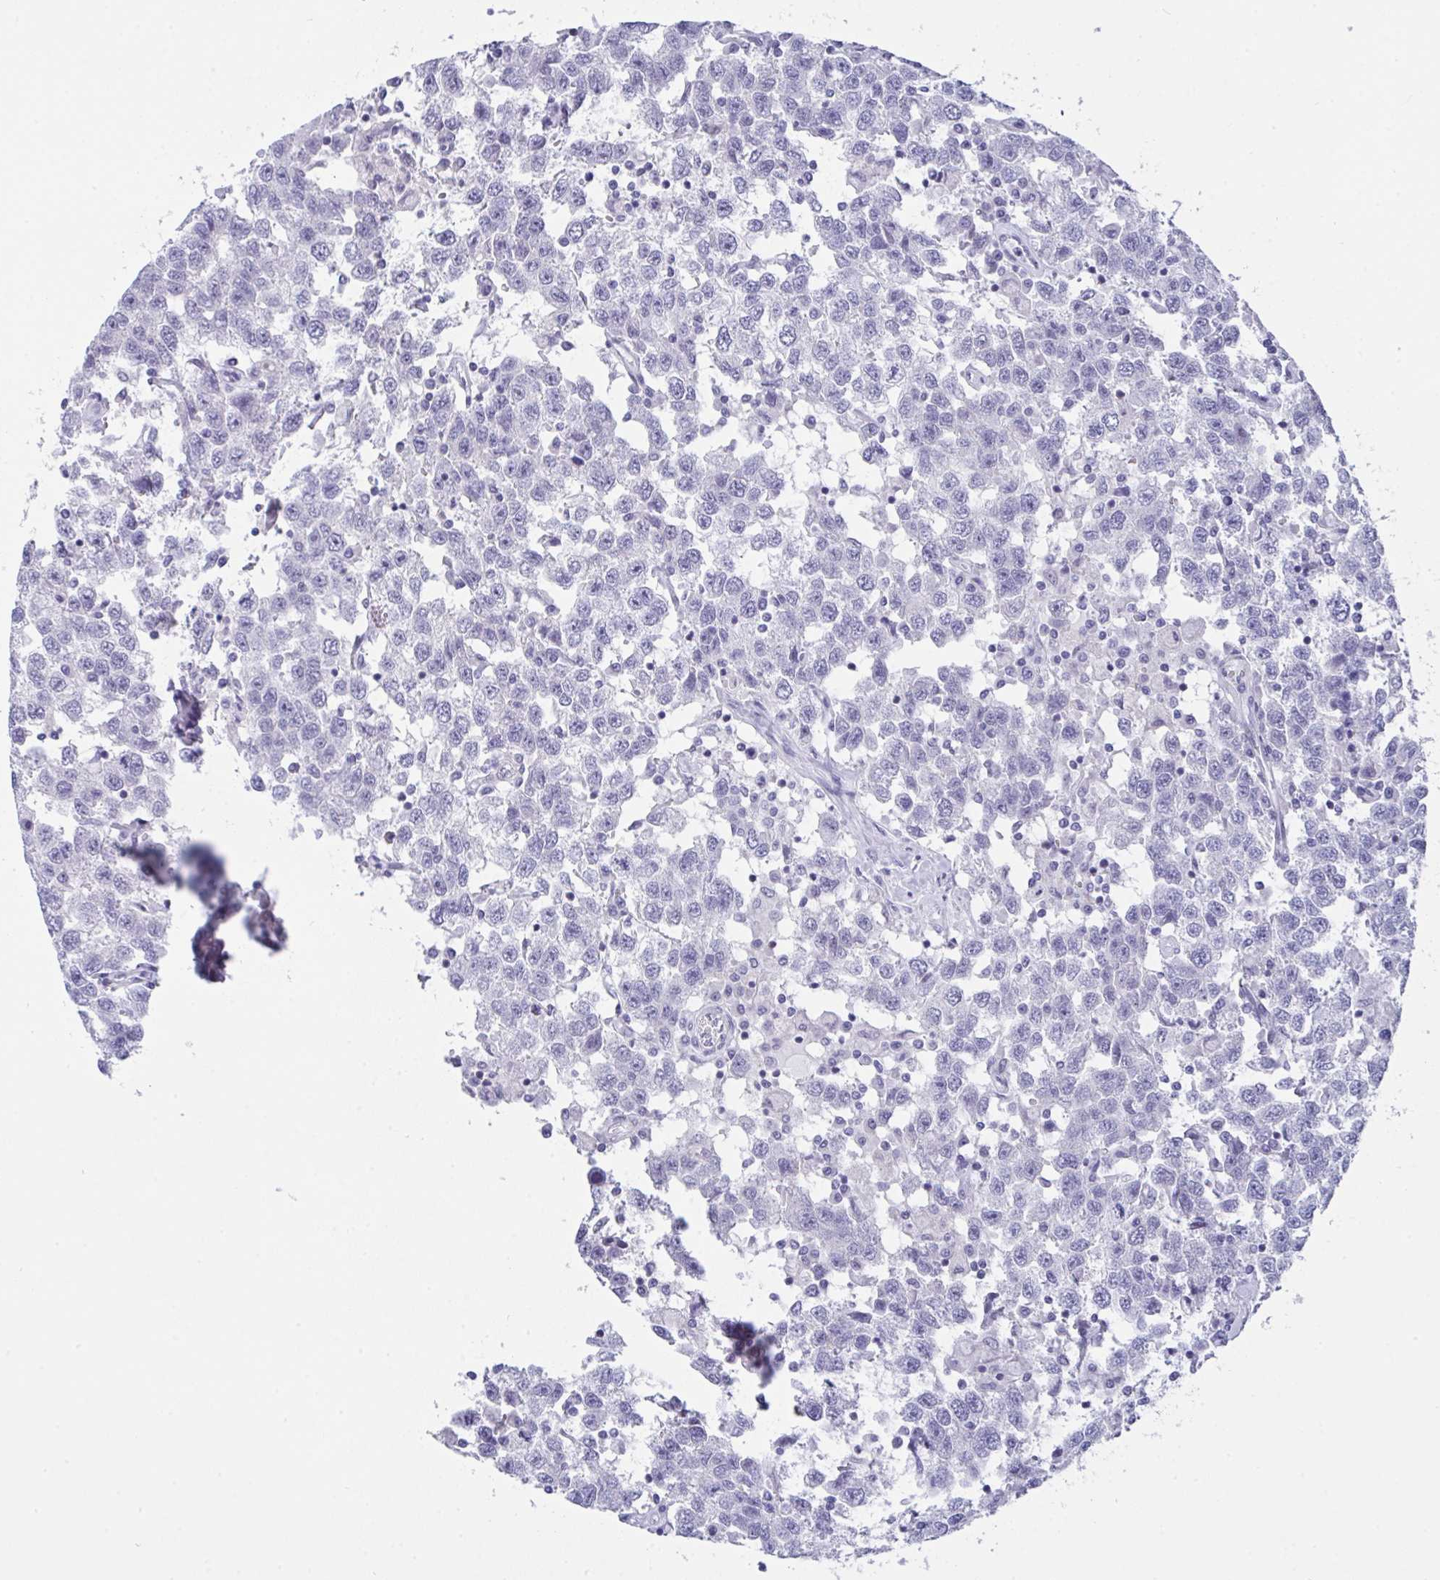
{"staining": {"intensity": "negative", "quantity": "none", "location": "none"}, "tissue": "testis cancer", "cell_type": "Tumor cells", "image_type": "cancer", "snomed": [{"axis": "morphology", "description": "Seminoma, NOS"}, {"axis": "topography", "description": "Testis"}], "caption": "A high-resolution histopathology image shows immunohistochemistry (IHC) staining of seminoma (testis), which shows no significant staining in tumor cells.", "gene": "FBXL22", "patient": {"sex": "male", "age": 41}}